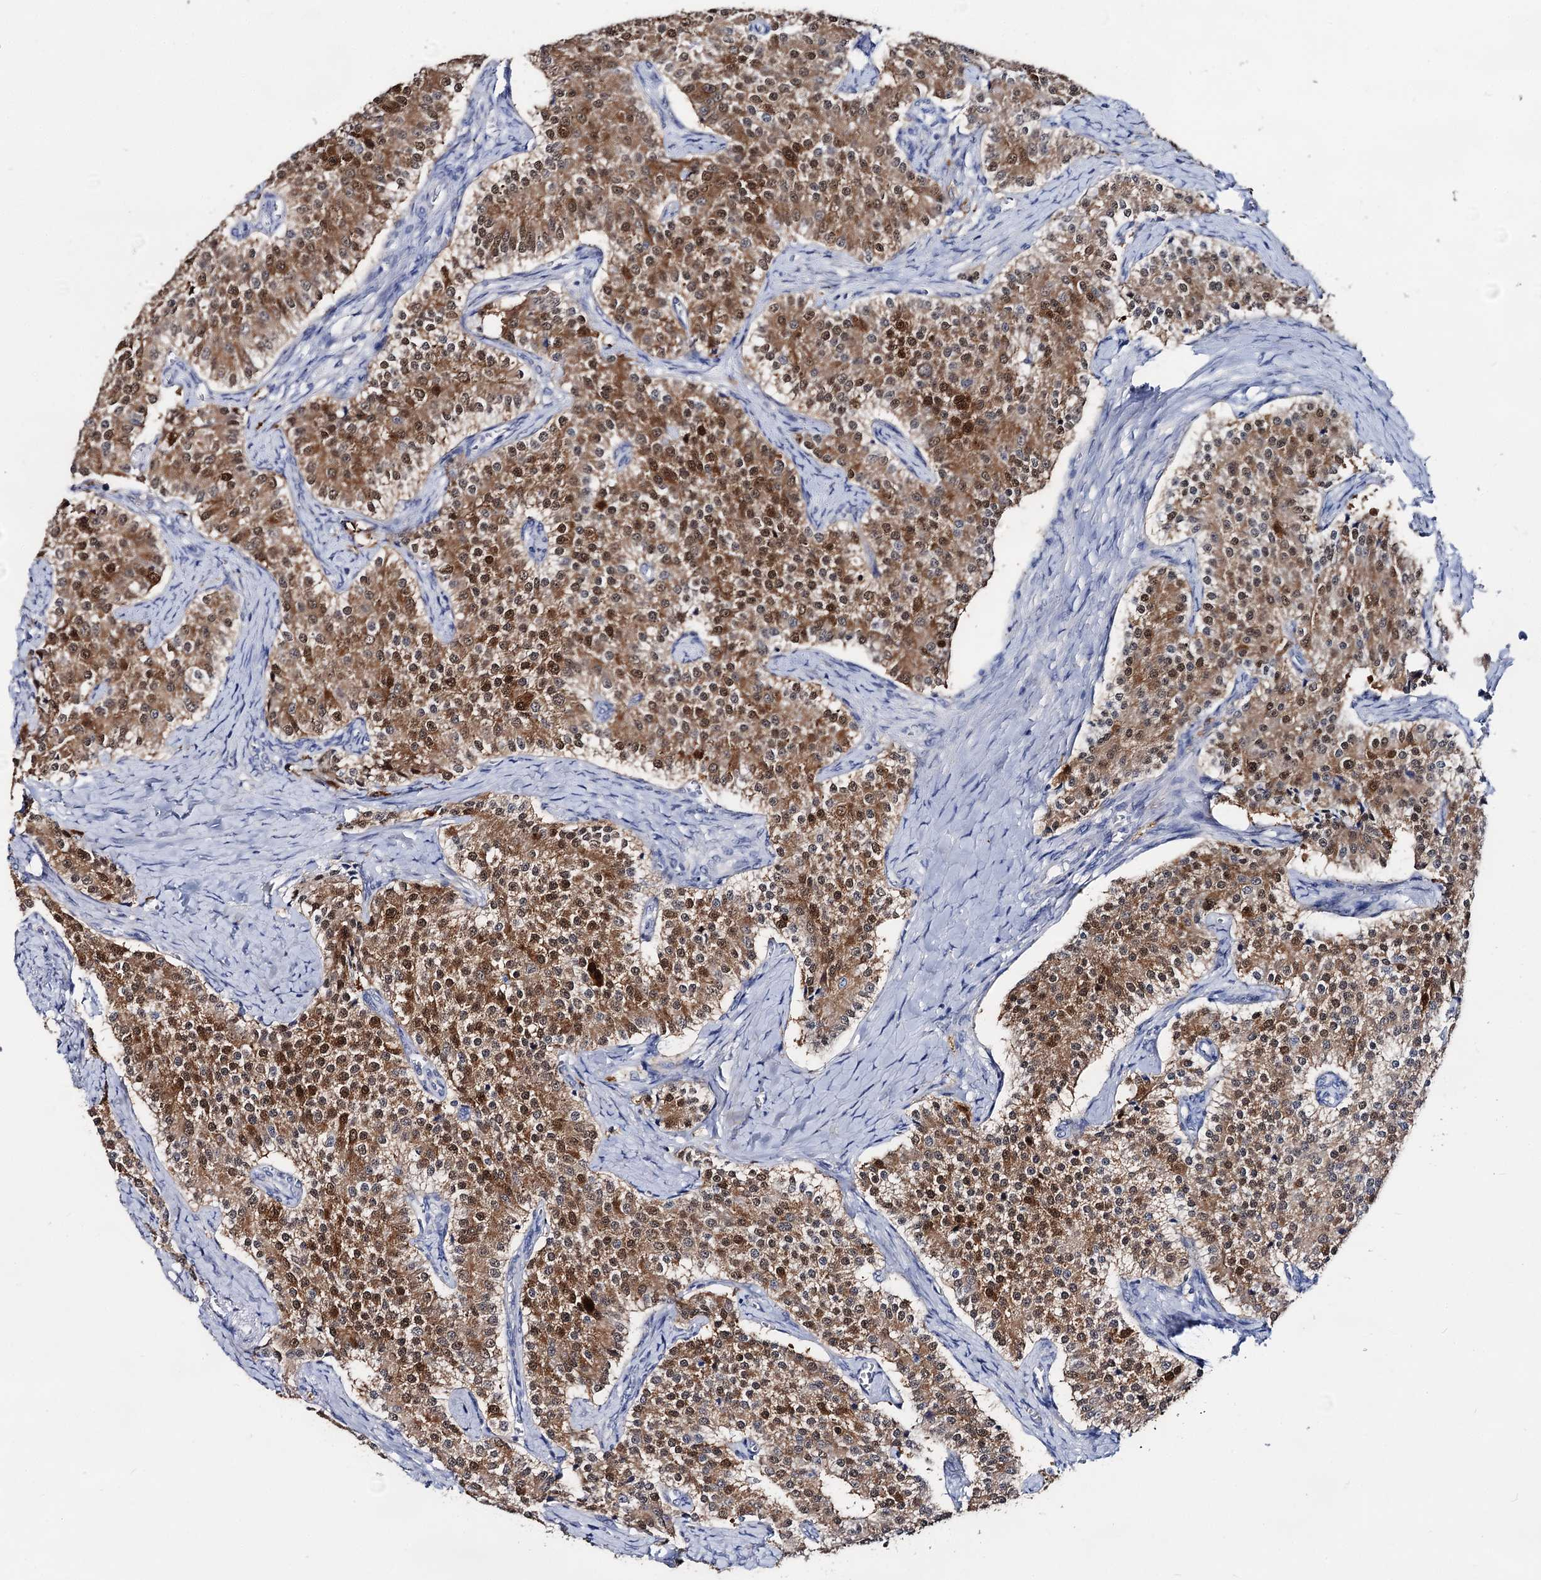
{"staining": {"intensity": "moderate", "quantity": ">75%", "location": "cytoplasmic/membranous,nuclear"}, "tissue": "carcinoid", "cell_type": "Tumor cells", "image_type": "cancer", "snomed": [{"axis": "morphology", "description": "Carcinoid, malignant, NOS"}, {"axis": "topography", "description": "Colon"}], "caption": "Carcinoid (malignant) was stained to show a protein in brown. There is medium levels of moderate cytoplasmic/membranous and nuclear staining in about >75% of tumor cells.", "gene": "CAPRIN2", "patient": {"sex": "female", "age": 52}}